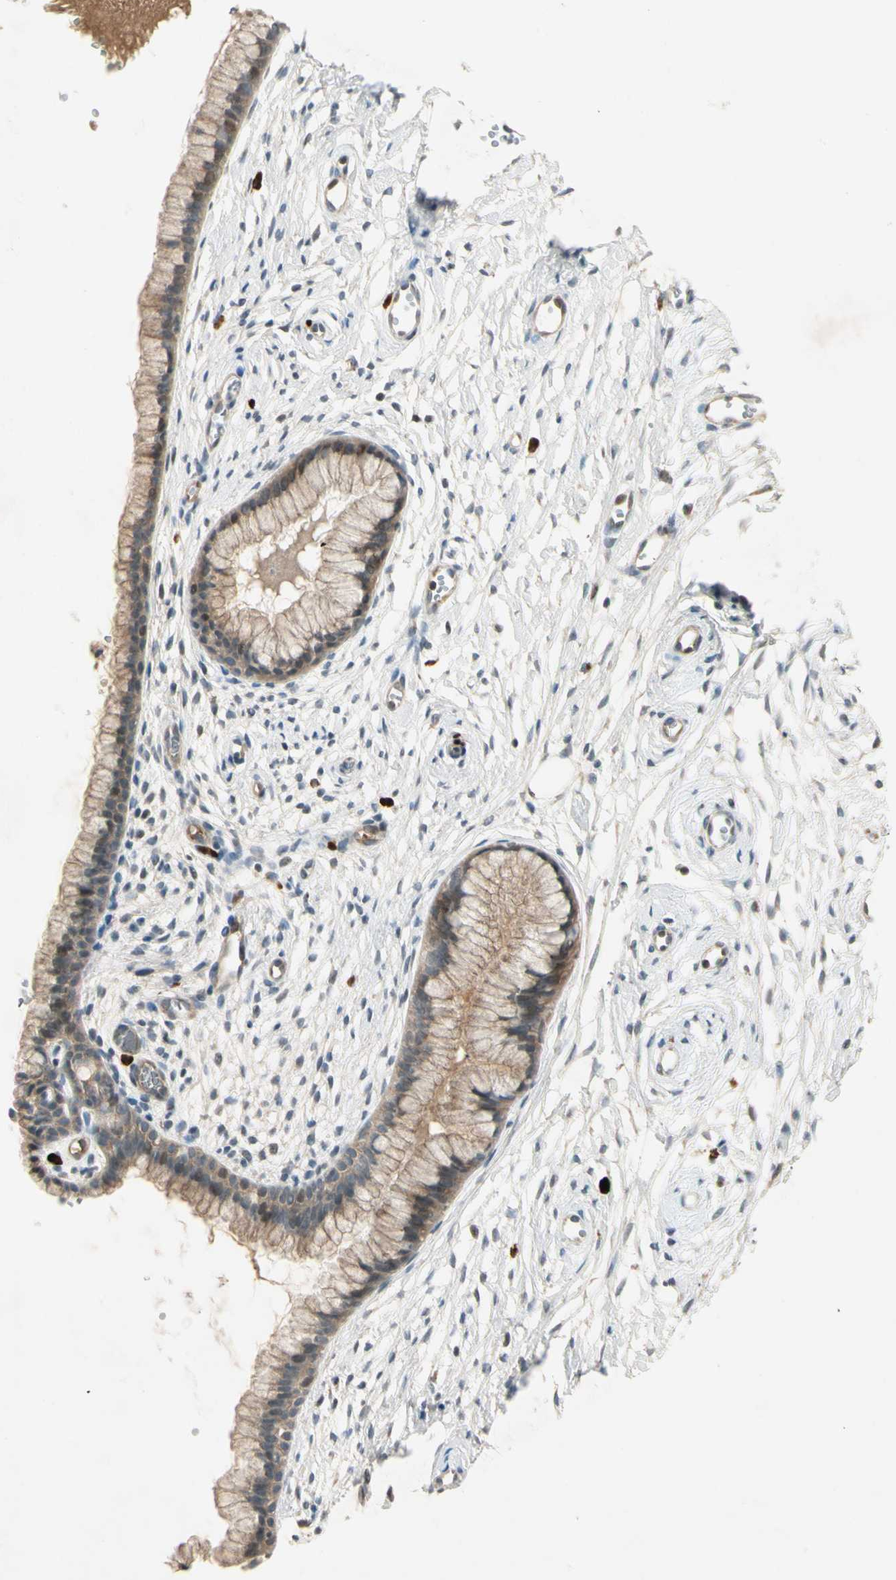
{"staining": {"intensity": "moderate", "quantity": ">75%", "location": "cytoplasmic/membranous,nuclear"}, "tissue": "cervix", "cell_type": "Glandular cells", "image_type": "normal", "snomed": [{"axis": "morphology", "description": "Normal tissue, NOS"}, {"axis": "topography", "description": "Cervix"}], "caption": "Cervix stained with immunohistochemistry (IHC) reveals moderate cytoplasmic/membranous,nuclear positivity in about >75% of glandular cells.", "gene": "ICAM5", "patient": {"sex": "female", "age": 39}}